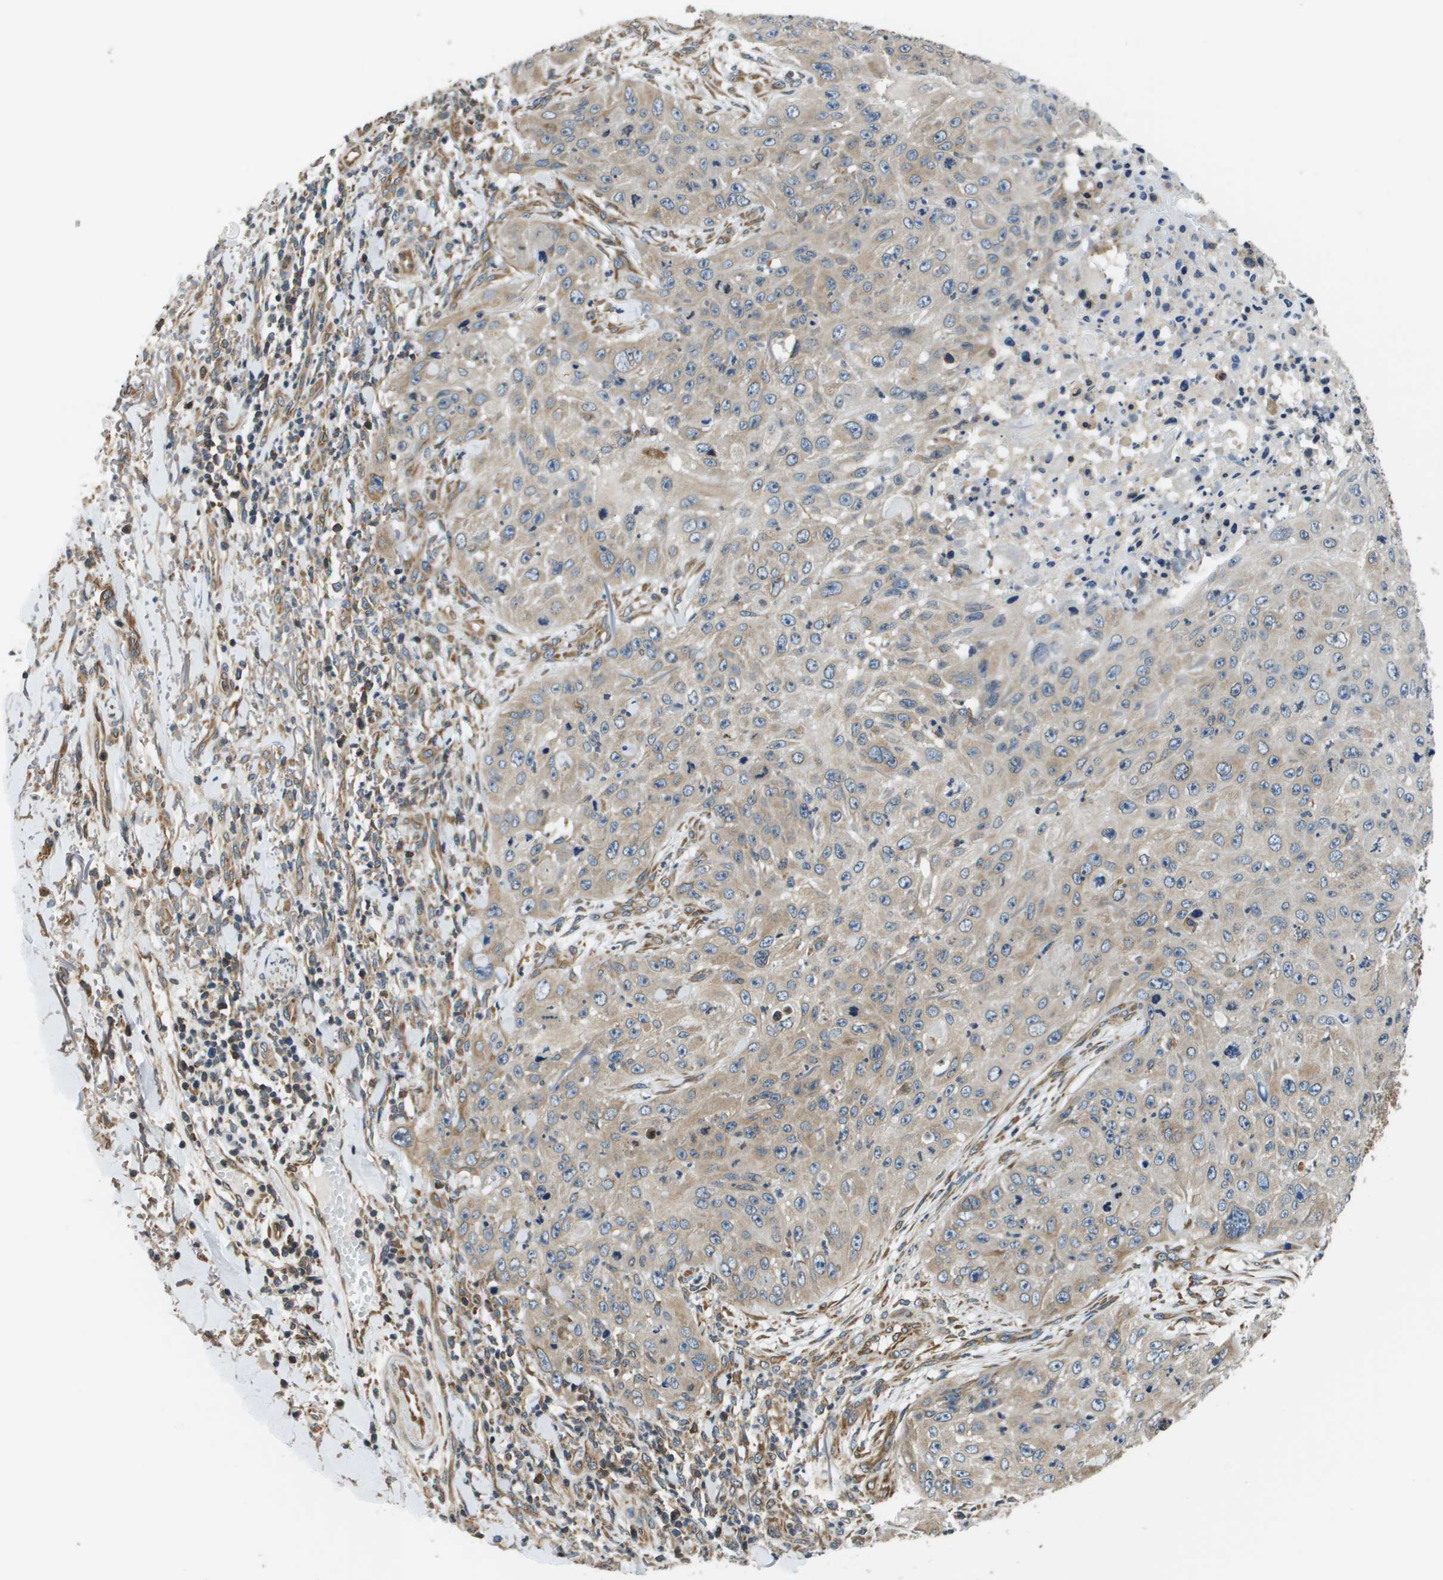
{"staining": {"intensity": "weak", "quantity": "<25%", "location": "cytoplasmic/membranous"}, "tissue": "skin cancer", "cell_type": "Tumor cells", "image_type": "cancer", "snomed": [{"axis": "morphology", "description": "Squamous cell carcinoma, NOS"}, {"axis": "topography", "description": "Skin"}], "caption": "Immunohistochemistry histopathology image of neoplastic tissue: human skin squamous cell carcinoma stained with DAB (3,3'-diaminobenzidine) displays no significant protein staining in tumor cells.", "gene": "SEC62", "patient": {"sex": "female", "age": 80}}